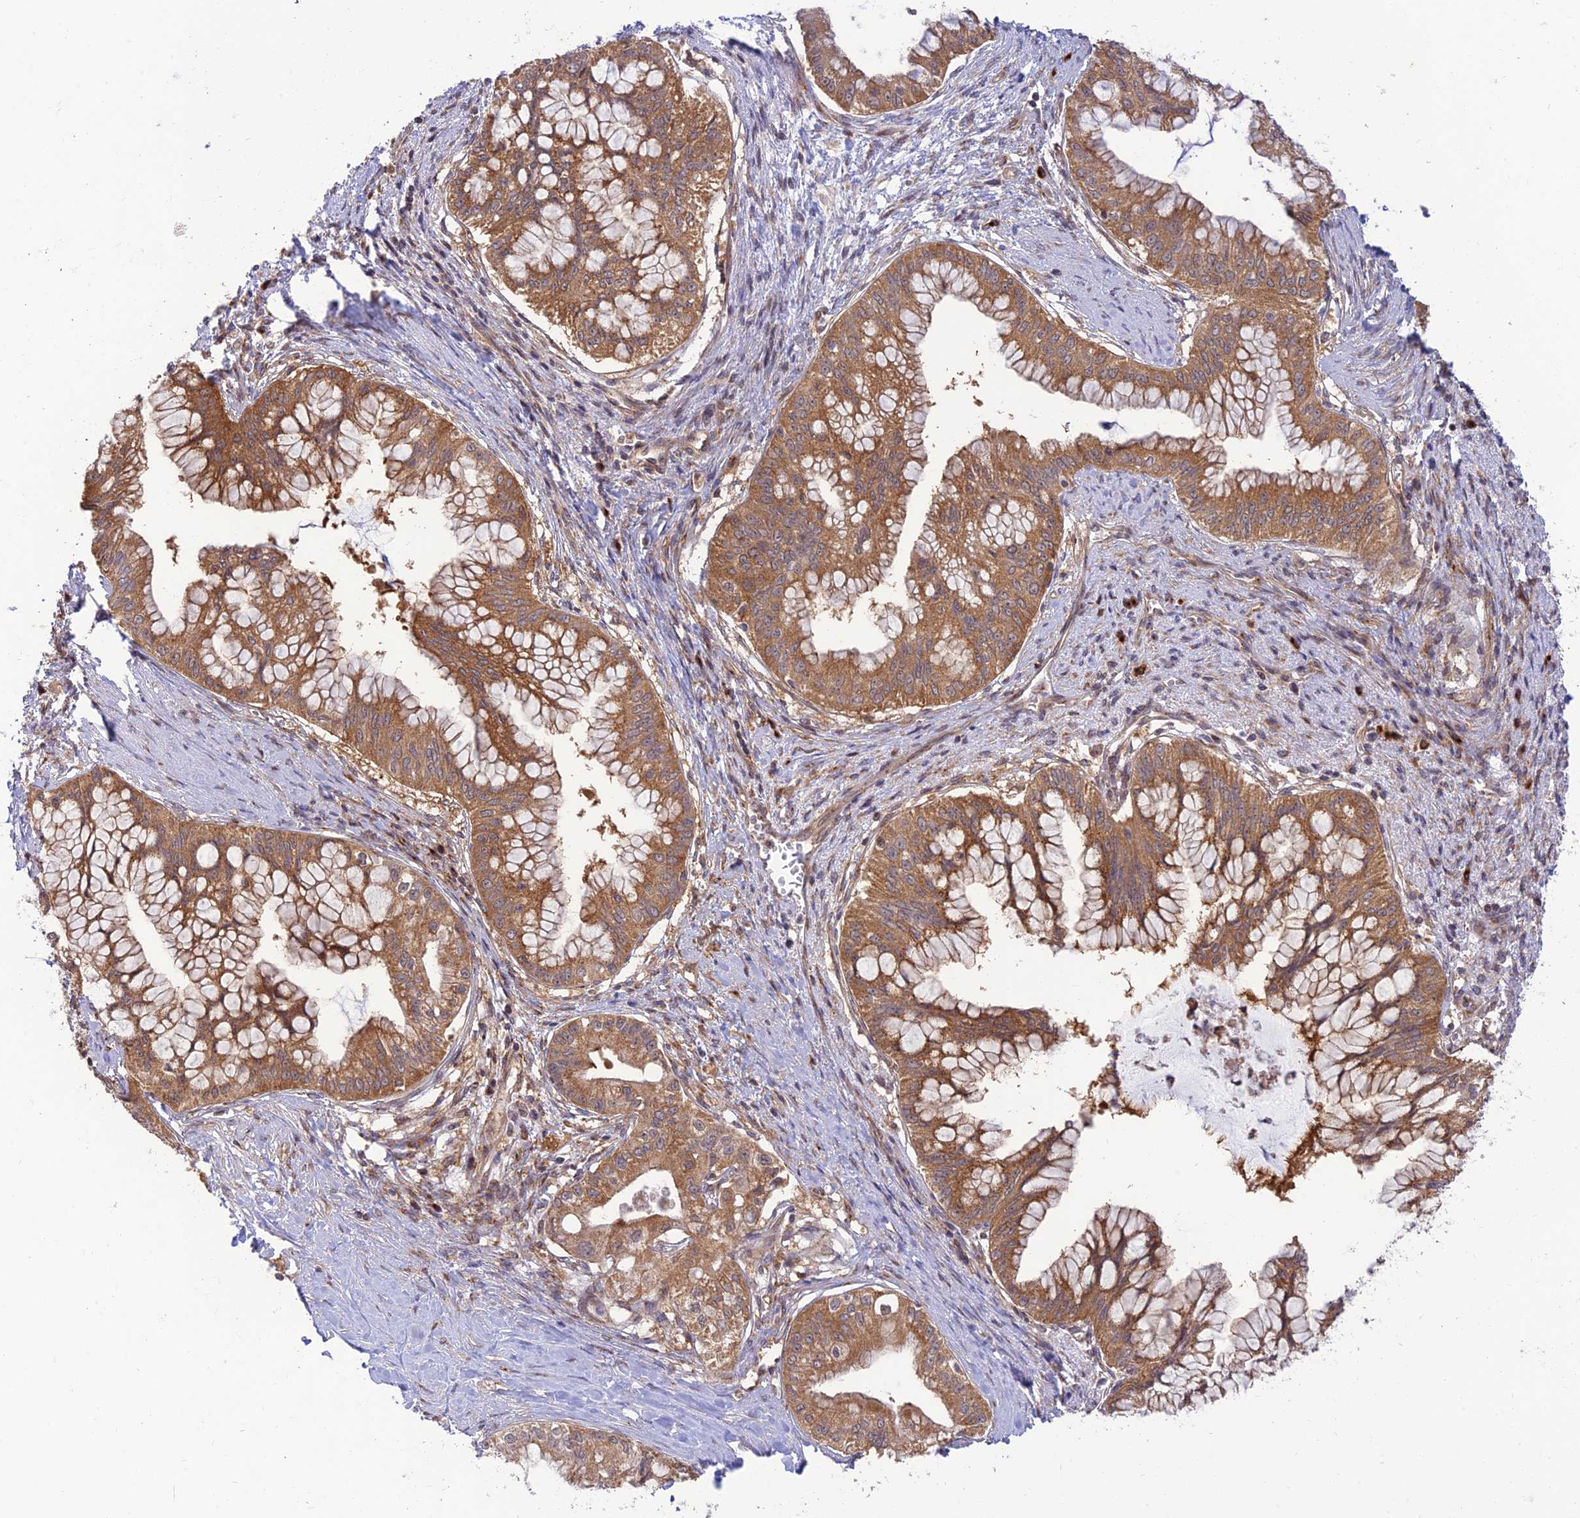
{"staining": {"intensity": "moderate", "quantity": ">75%", "location": "cytoplasmic/membranous"}, "tissue": "pancreatic cancer", "cell_type": "Tumor cells", "image_type": "cancer", "snomed": [{"axis": "morphology", "description": "Adenocarcinoma, NOS"}, {"axis": "topography", "description": "Pancreas"}], "caption": "Protein analysis of pancreatic cancer tissue displays moderate cytoplasmic/membranous positivity in approximately >75% of tumor cells.", "gene": "GOLGA3", "patient": {"sex": "male", "age": 46}}